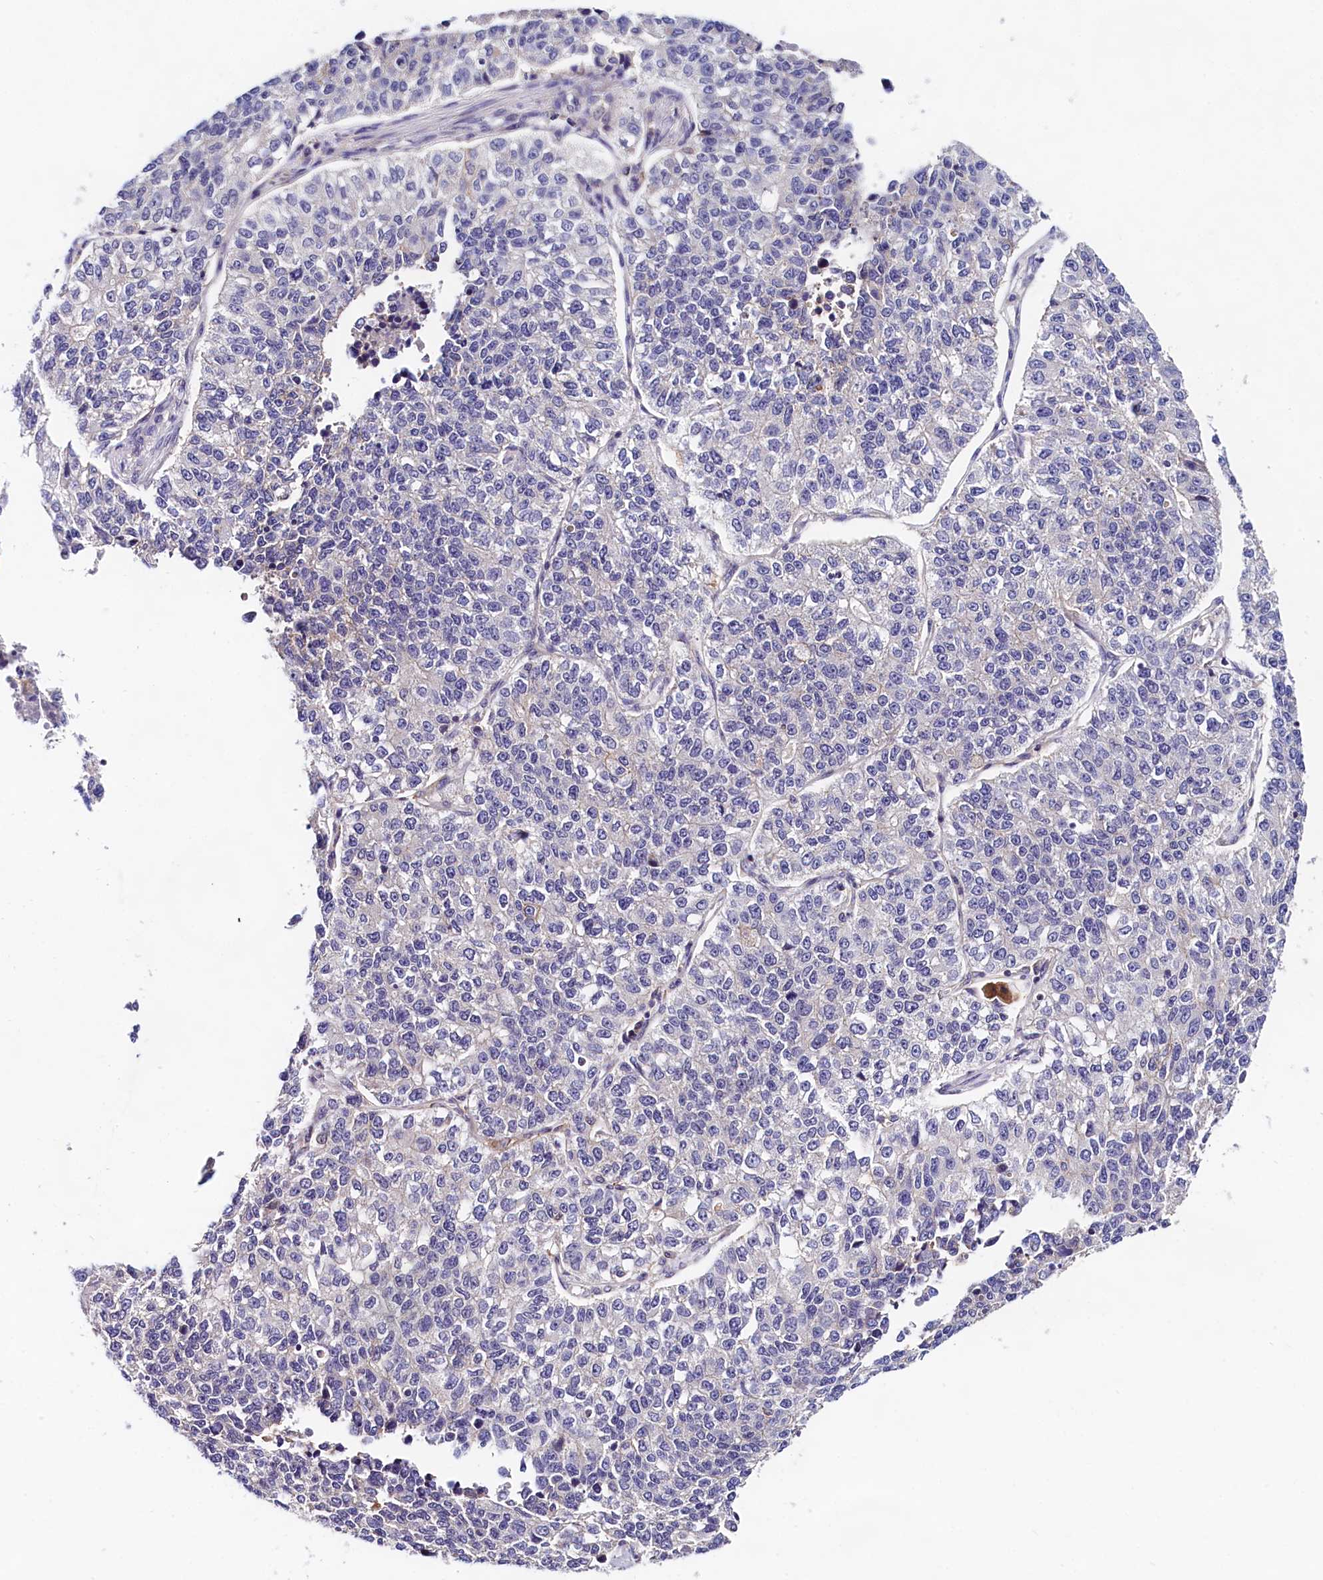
{"staining": {"intensity": "negative", "quantity": "none", "location": "none"}, "tissue": "lung cancer", "cell_type": "Tumor cells", "image_type": "cancer", "snomed": [{"axis": "morphology", "description": "Adenocarcinoma, NOS"}, {"axis": "topography", "description": "Lung"}], "caption": "Immunohistochemistry of lung adenocarcinoma demonstrates no staining in tumor cells.", "gene": "OAS3", "patient": {"sex": "male", "age": 49}}